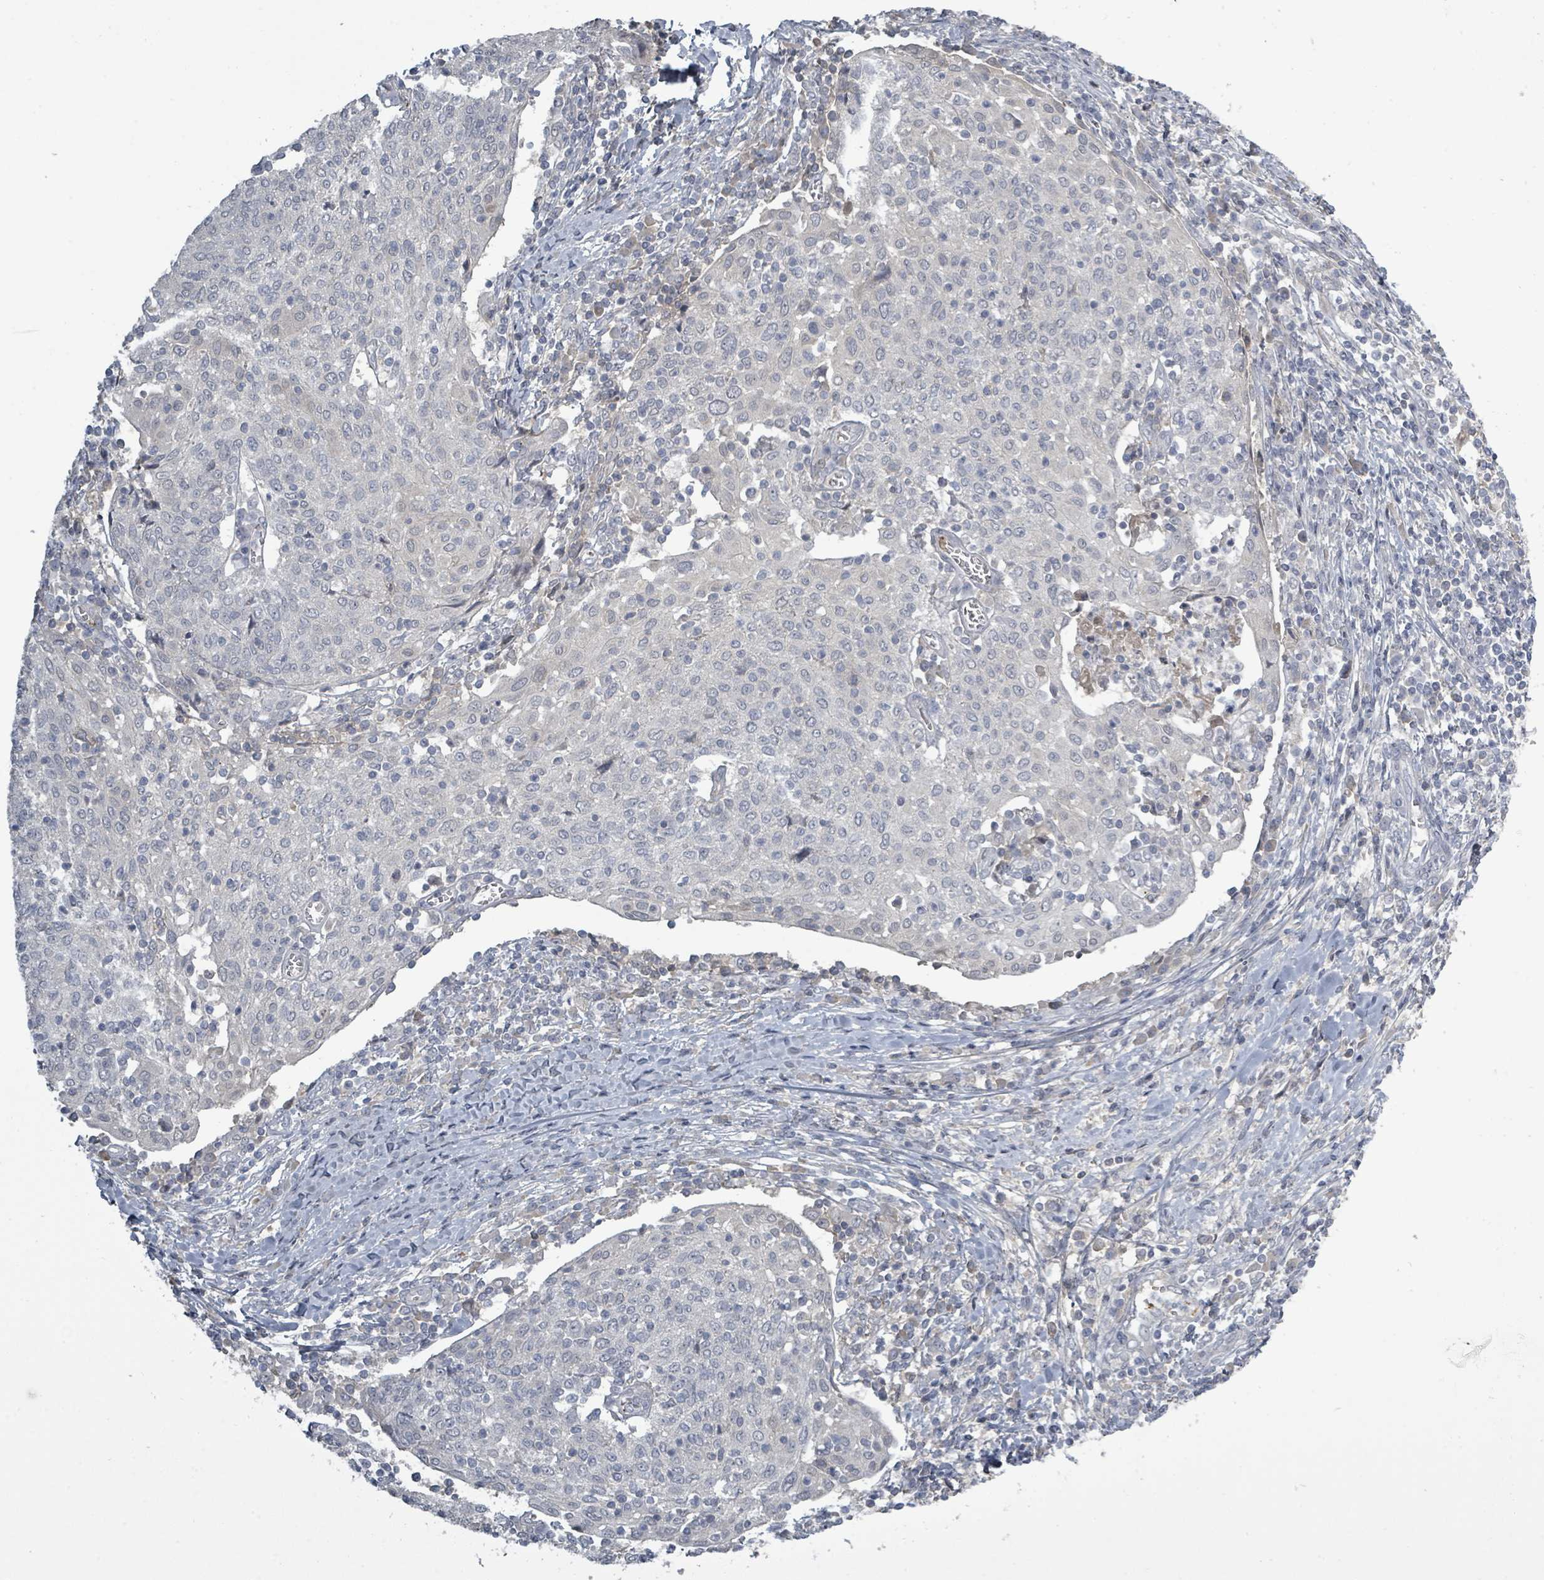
{"staining": {"intensity": "negative", "quantity": "none", "location": "none"}, "tissue": "cervical cancer", "cell_type": "Tumor cells", "image_type": "cancer", "snomed": [{"axis": "morphology", "description": "Squamous cell carcinoma, NOS"}, {"axis": "topography", "description": "Cervix"}], "caption": "This histopathology image is of cervical cancer (squamous cell carcinoma) stained with immunohistochemistry to label a protein in brown with the nuclei are counter-stained blue. There is no staining in tumor cells.", "gene": "LEFTY2", "patient": {"sex": "female", "age": 52}}